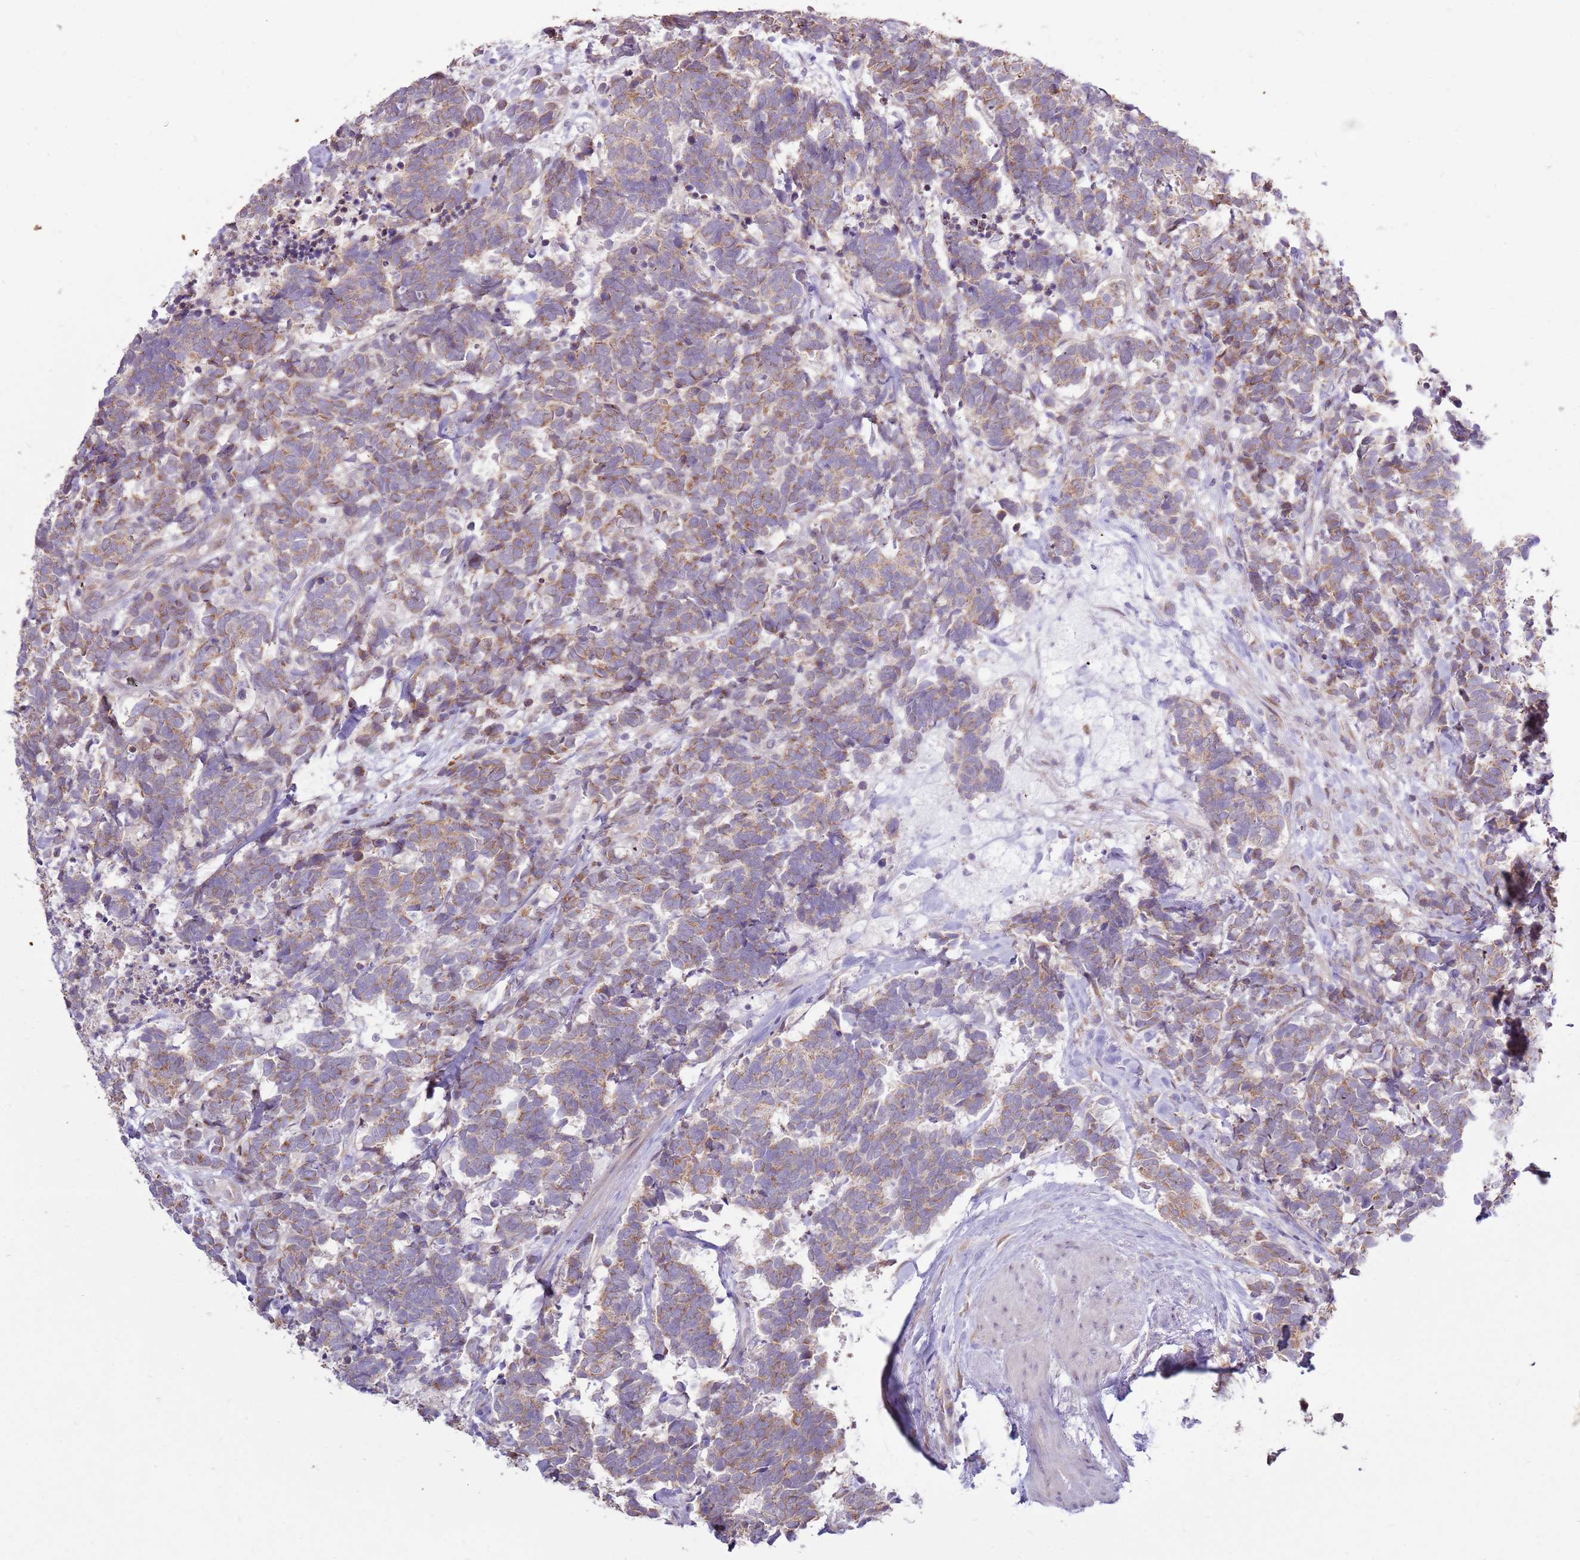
{"staining": {"intensity": "moderate", "quantity": ">75%", "location": "cytoplasmic/membranous"}, "tissue": "carcinoid", "cell_type": "Tumor cells", "image_type": "cancer", "snomed": [{"axis": "morphology", "description": "Carcinoma, NOS"}, {"axis": "morphology", "description": "Carcinoid, malignant, NOS"}, {"axis": "topography", "description": "Prostate"}], "caption": "Brown immunohistochemical staining in carcinoma reveals moderate cytoplasmic/membranous staining in about >75% of tumor cells.", "gene": "UGGT2", "patient": {"sex": "male", "age": 57}}